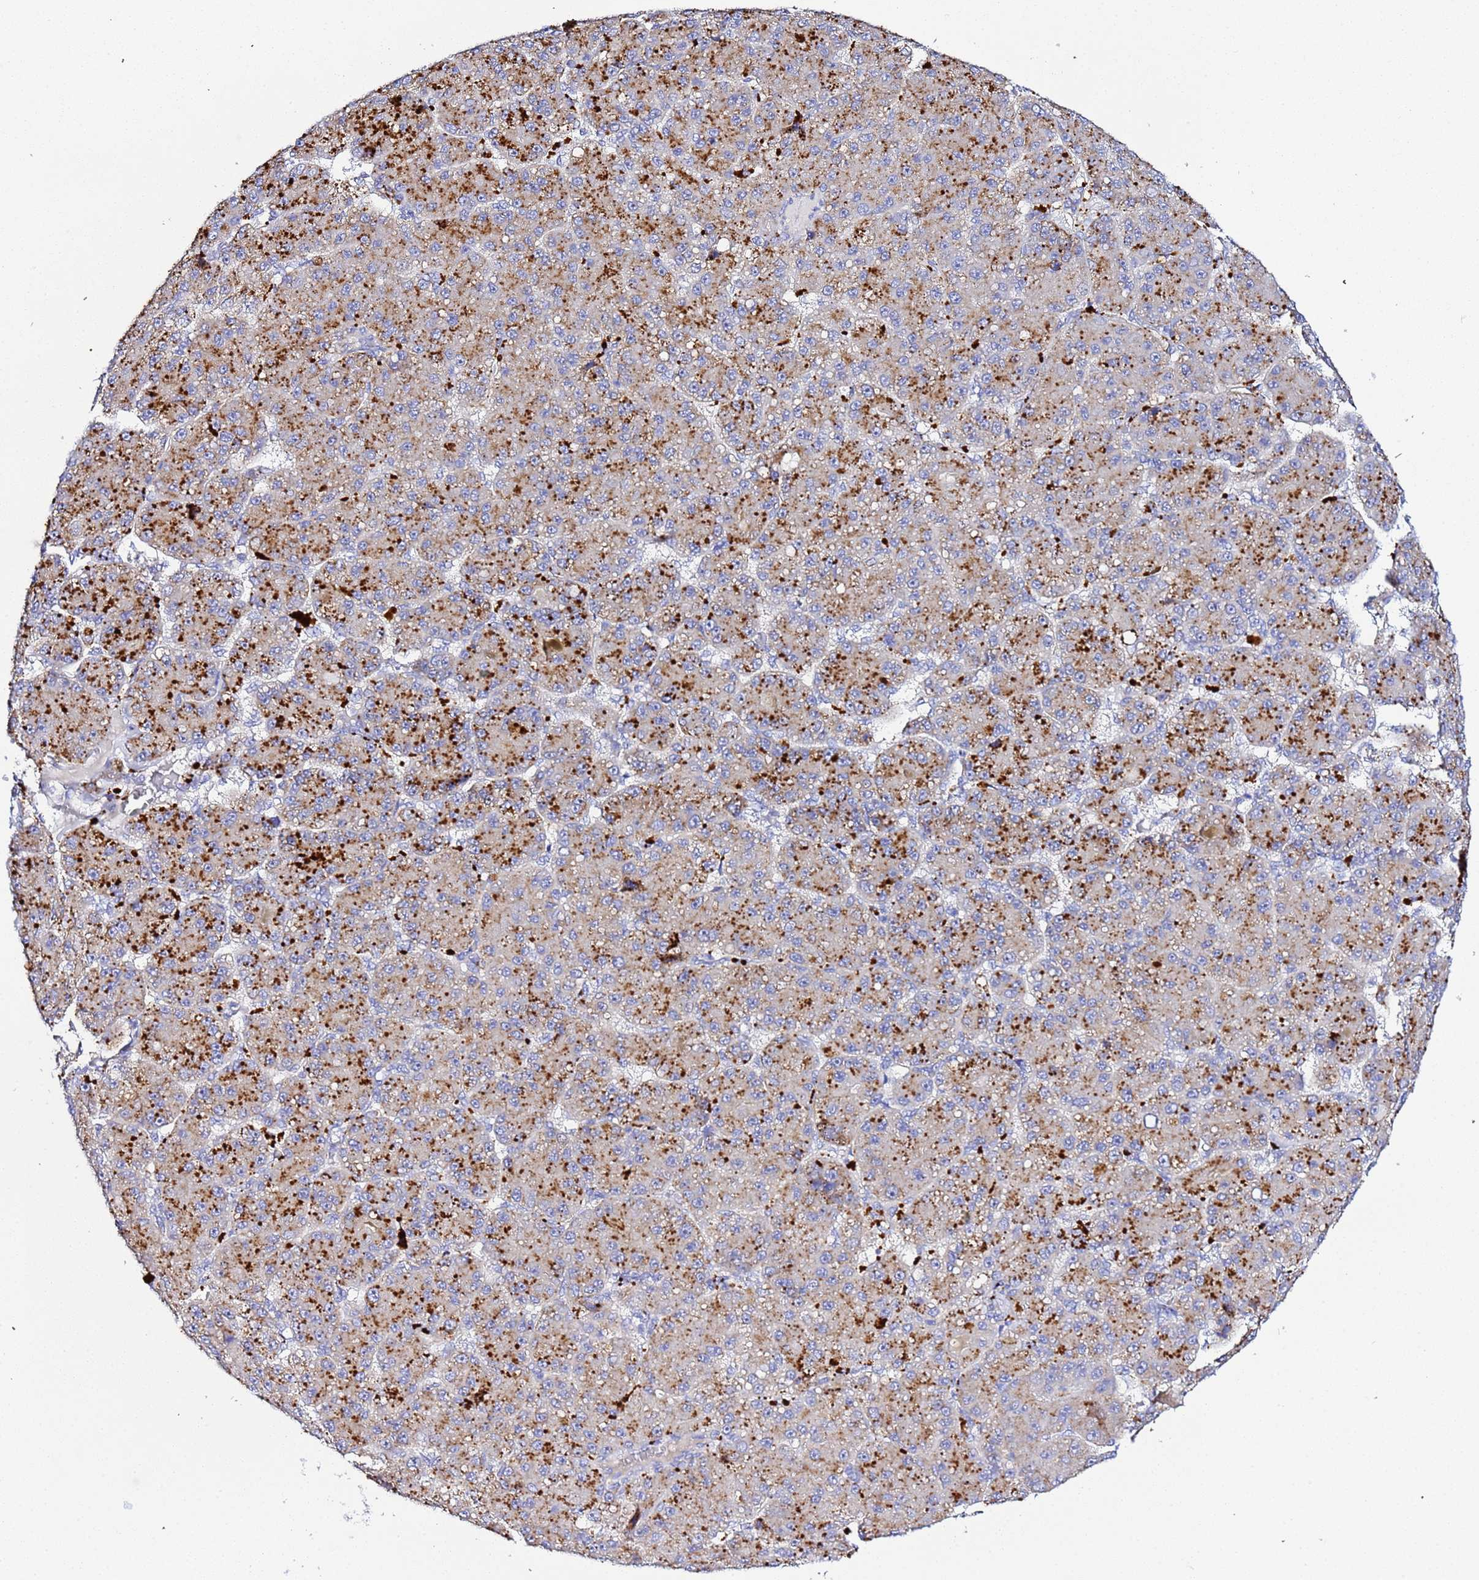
{"staining": {"intensity": "strong", "quantity": ">75%", "location": "cytoplasmic/membranous"}, "tissue": "liver cancer", "cell_type": "Tumor cells", "image_type": "cancer", "snomed": [{"axis": "morphology", "description": "Carcinoma, Hepatocellular, NOS"}, {"axis": "topography", "description": "Liver"}], "caption": "Strong cytoplasmic/membranous expression for a protein is seen in about >75% of tumor cells of hepatocellular carcinoma (liver) using immunohistochemistry (IHC).", "gene": "VTI1B", "patient": {"sex": "male", "age": 67}}